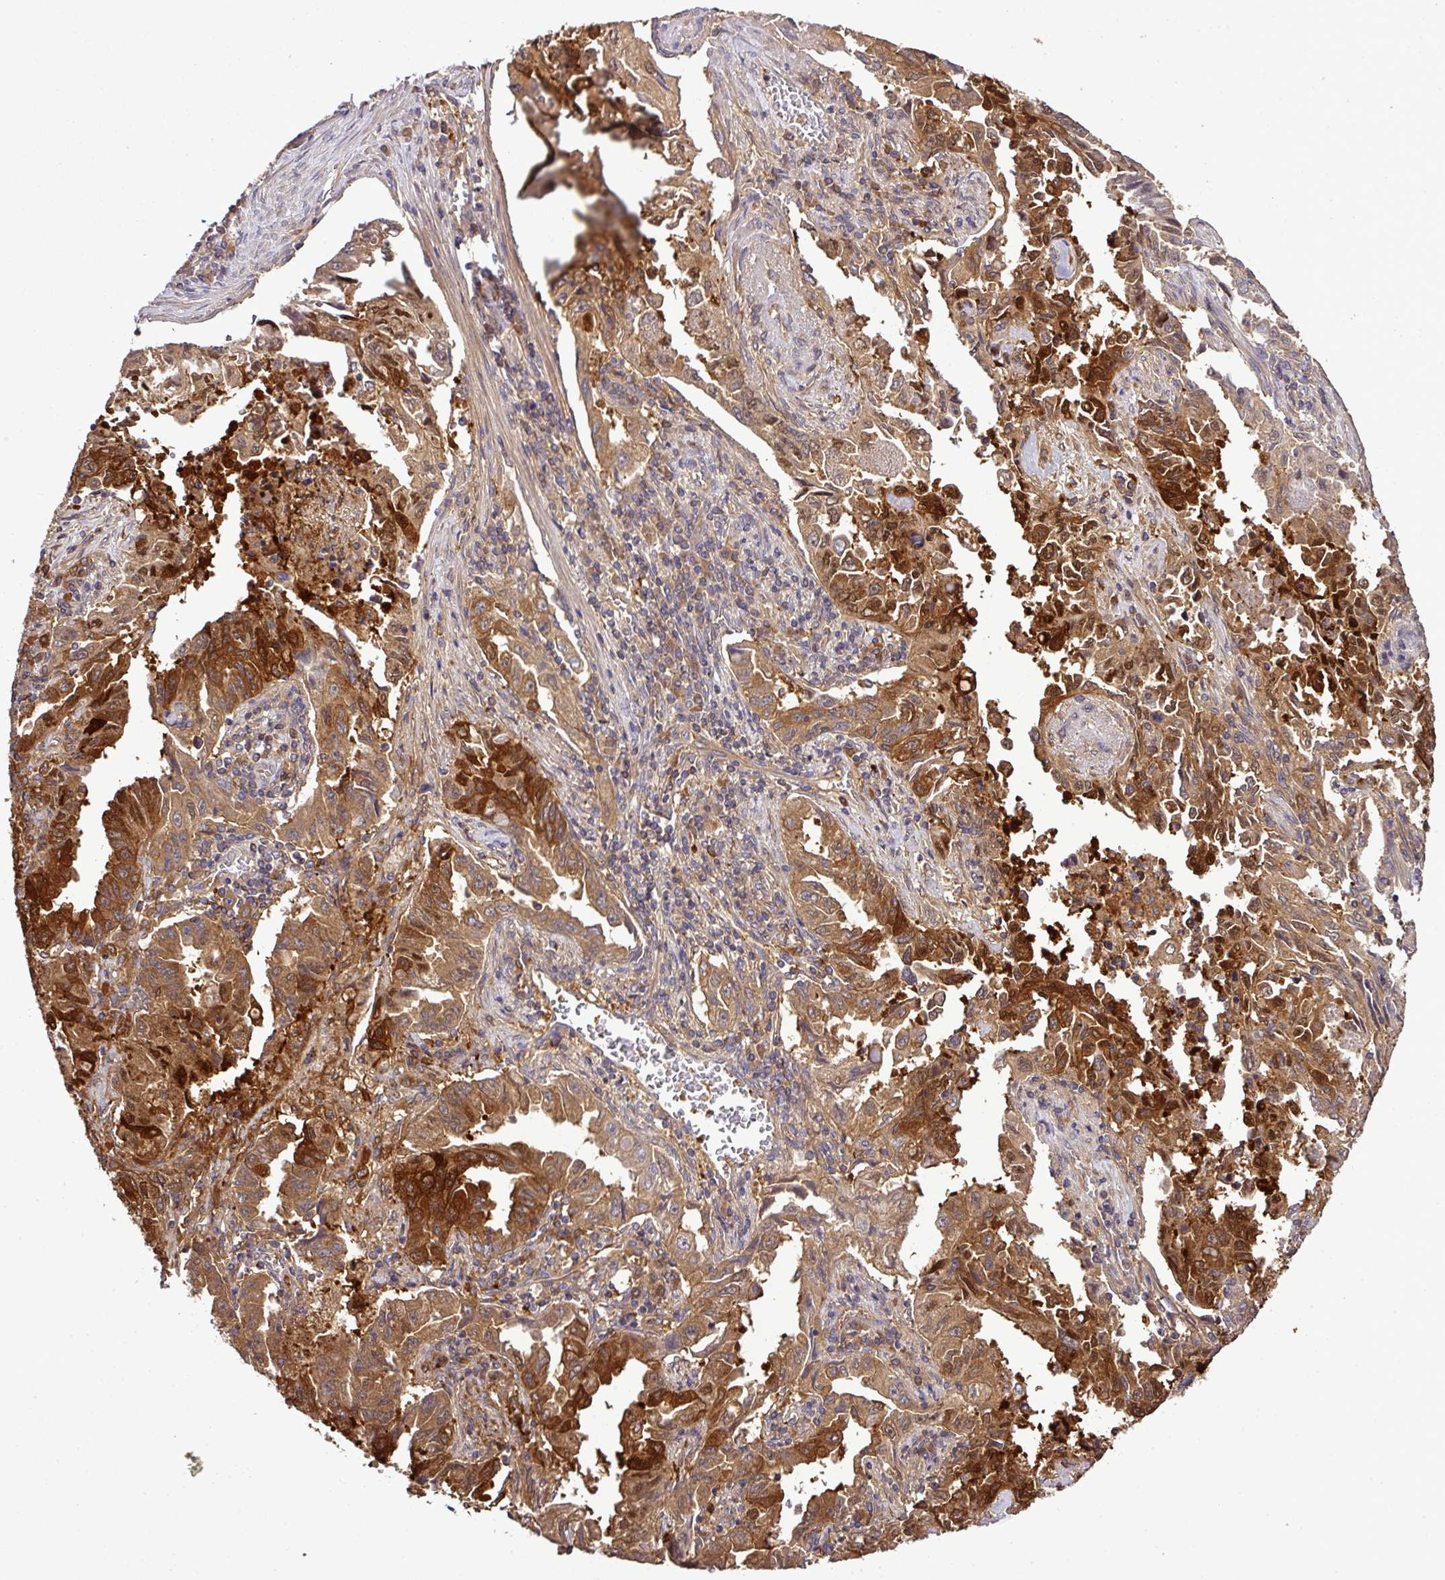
{"staining": {"intensity": "moderate", "quantity": ">75%", "location": "cytoplasmic/membranous"}, "tissue": "lung cancer", "cell_type": "Tumor cells", "image_type": "cancer", "snomed": [{"axis": "morphology", "description": "Adenocarcinoma, NOS"}, {"axis": "topography", "description": "Lung"}], "caption": "Lung cancer stained for a protein displays moderate cytoplasmic/membranous positivity in tumor cells.", "gene": "TMEM107", "patient": {"sex": "female", "age": 51}}